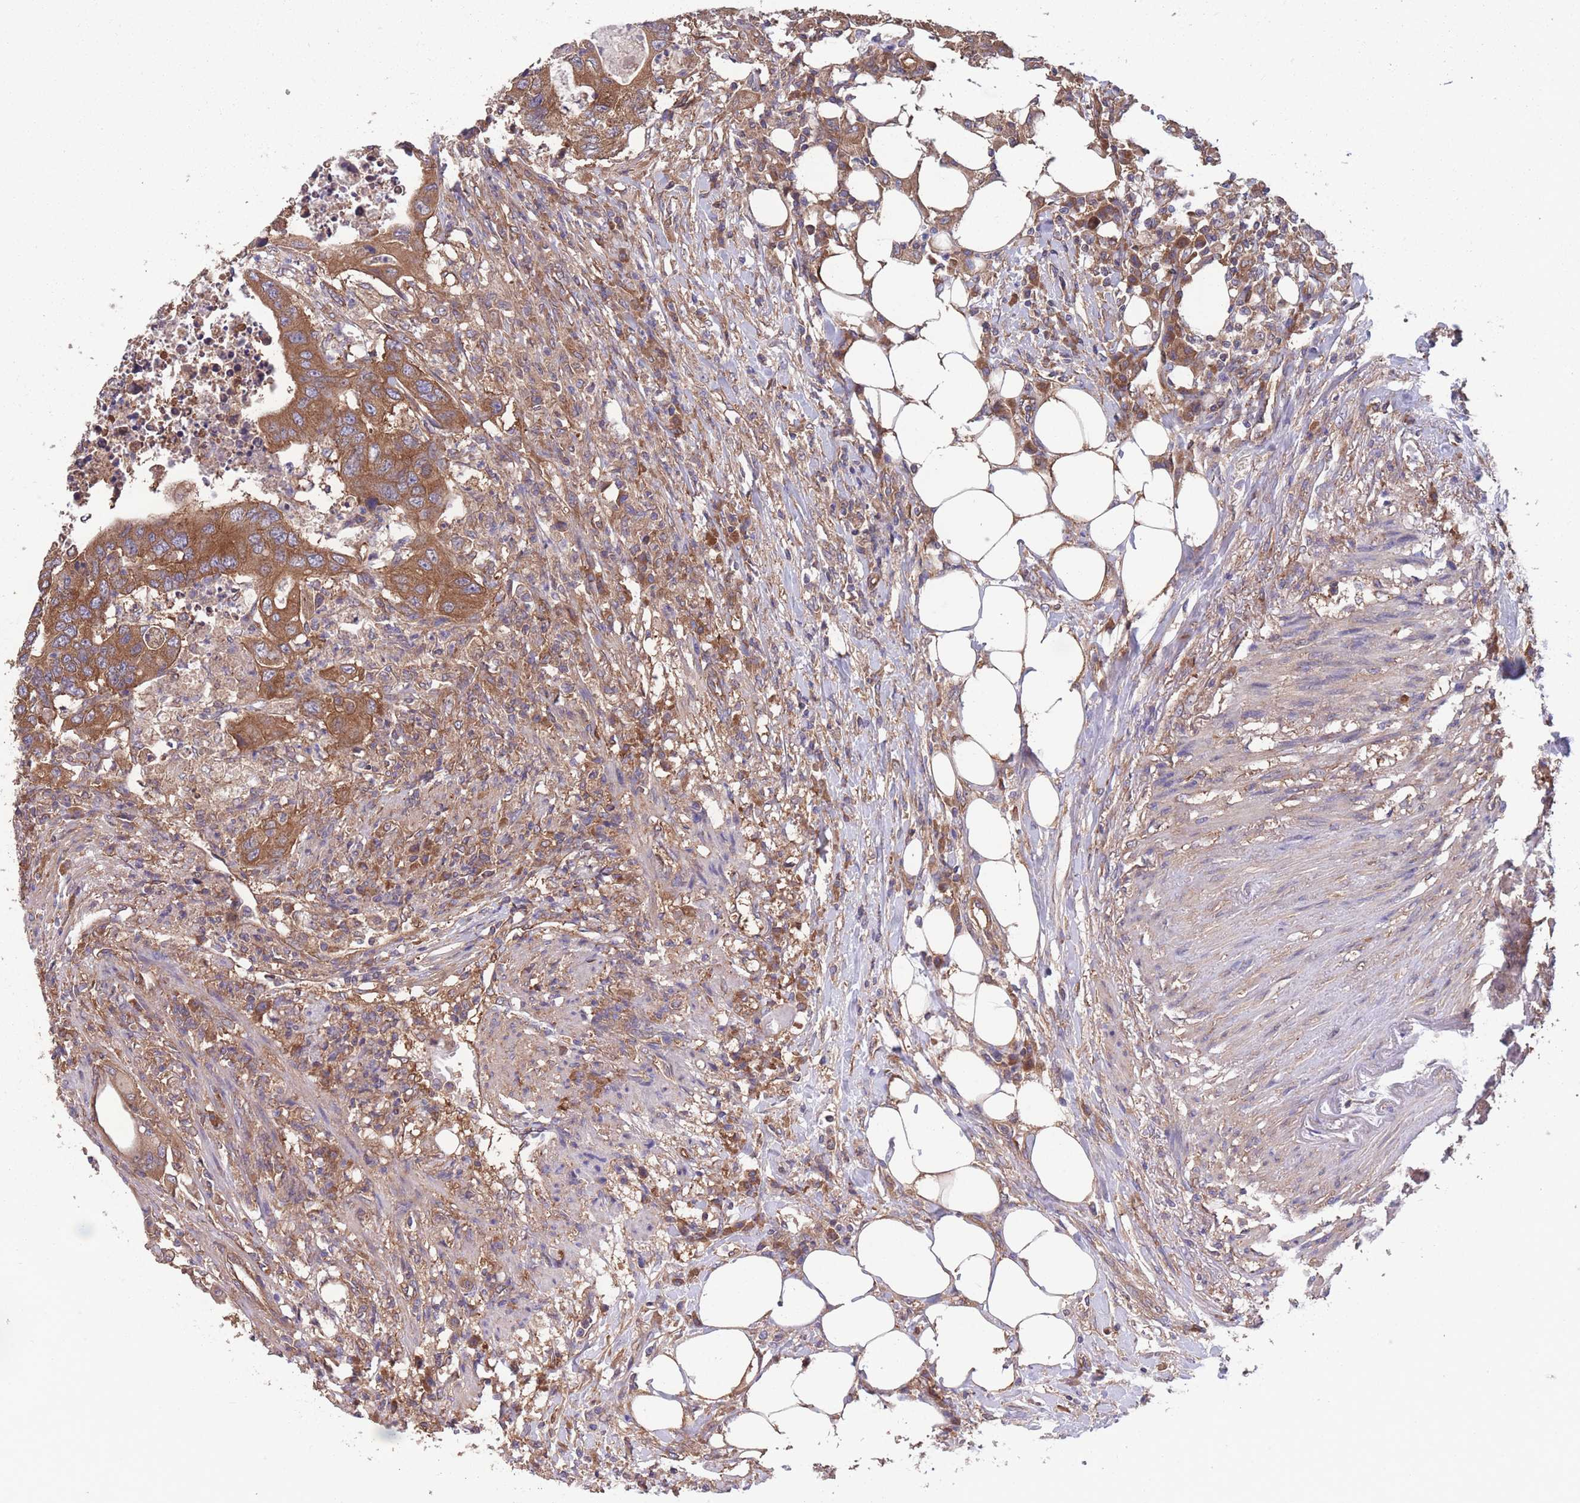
{"staining": {"intensity": "strong", "quantity": ">75%", "location": "cytoplasmic/membranous"}, "tissue": "colorectal cancer", "cell_type": "Tumor cells", "image_type": "cancer", "snomed": [{"axis": "morphology", "description": "Adenocarcinoma, NOS"}, {"axis": "topography", "description": "Colon"}], "caption": "Human colorectal cancer stained for a protein (brown) displays strong cytoplasmic/membranous positive expression in about >75% of tumor cells.", "gene": "ZPR1", "patient": {"sex": "male", "age": 71}}